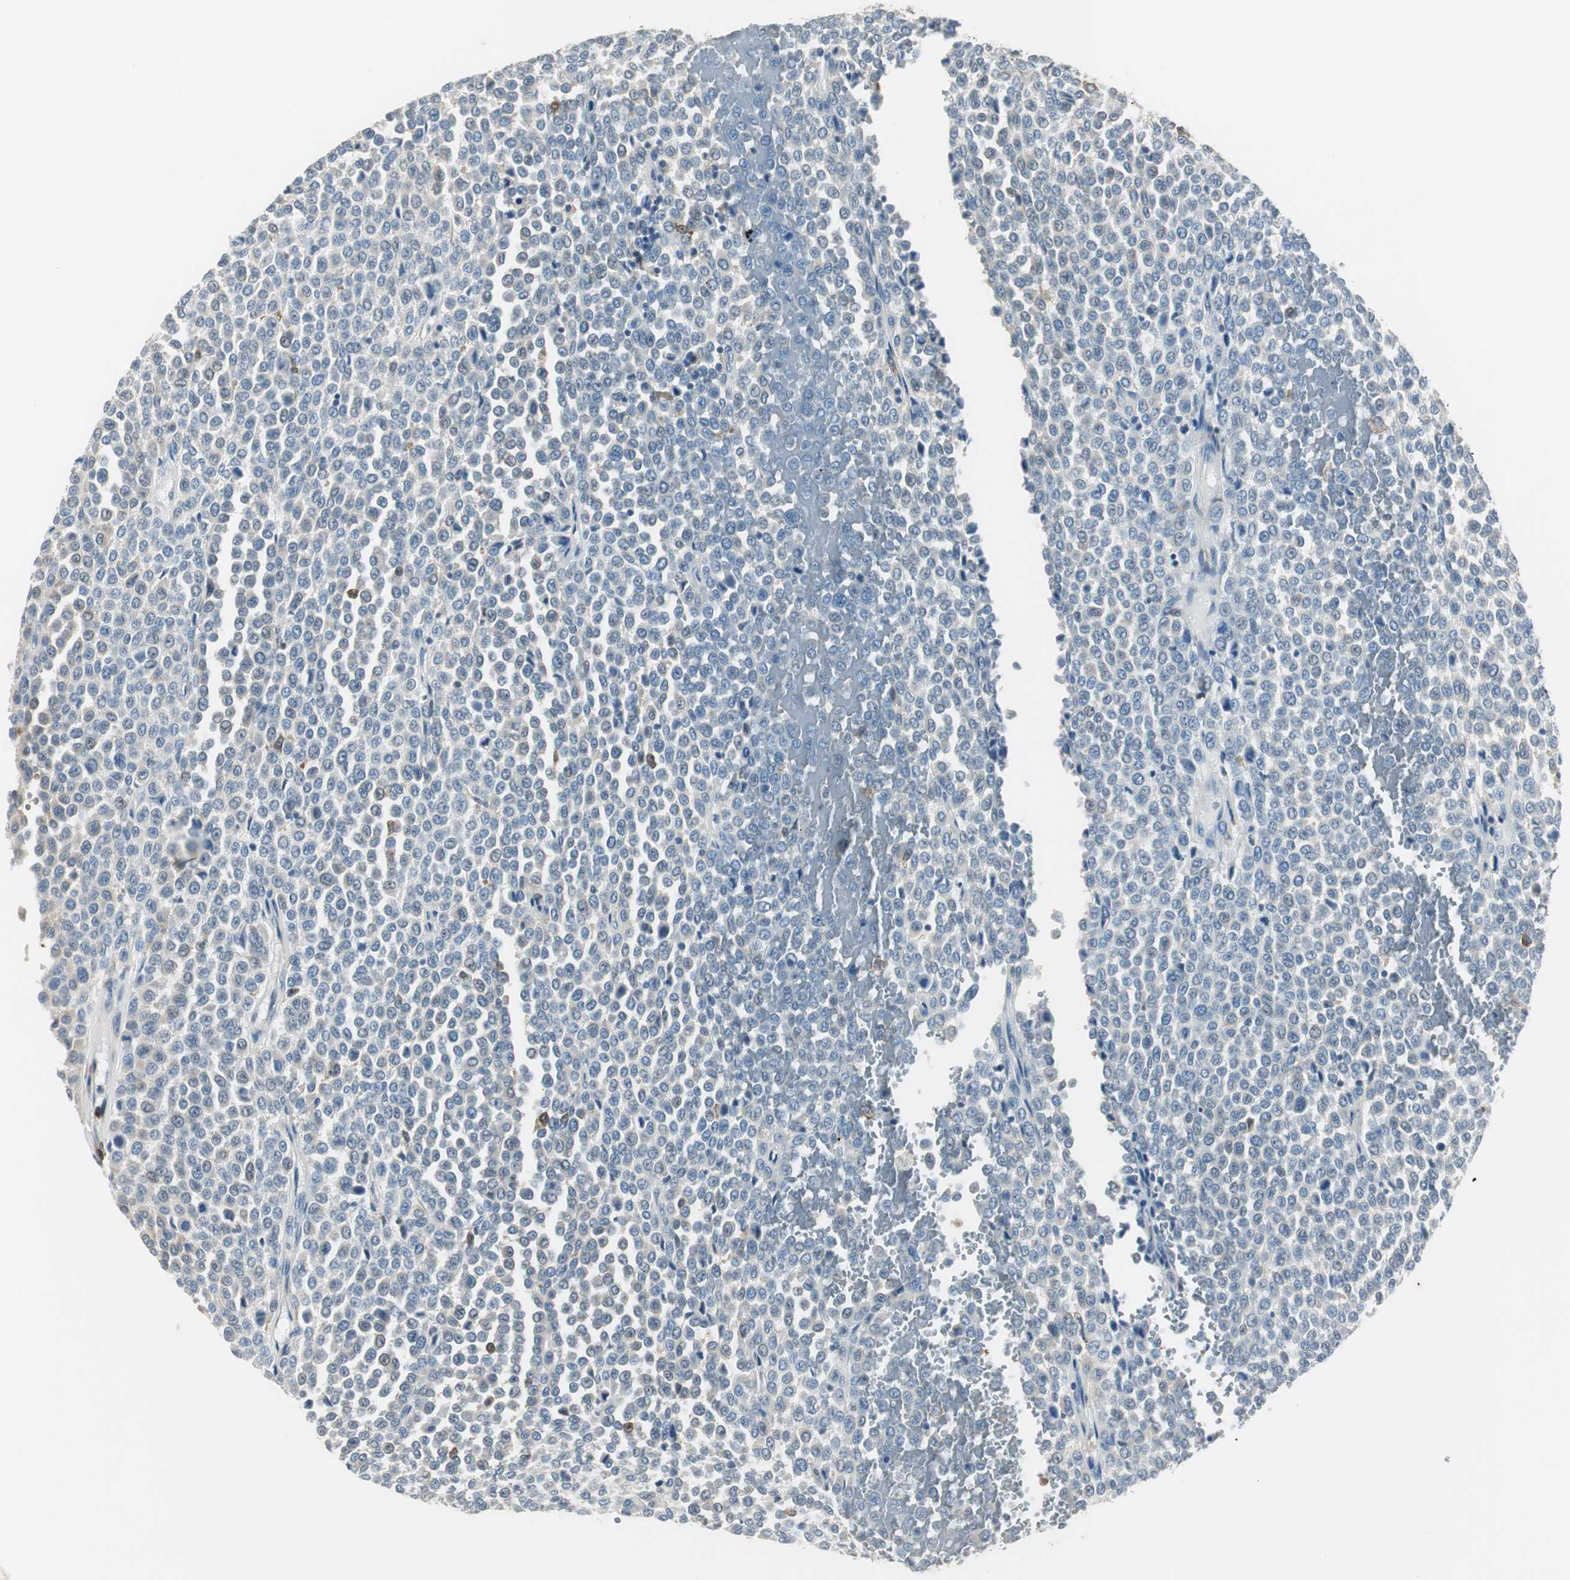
{"staining": {"intensity": "negative", "quantity": "none", "location": "none"}, "tissue": "melanoma", "cell_type": "Tumor cells", "image_type": "cancer", "snomed": [{"axis": "morphology", "description": "Malignant melanoma, Metastatic site"}, {"axis": "topography", "description": "Pancreas"}], "caption": "This is a micrograph of immunohistochemistry (IHC) staining of melanoma, which shows no staining in tumor cells. (Brightfield microscopy of DAB (3,3'-diaminobenzidine) immunohistochemistry at high magnification).", "gene": "MSTO1", "patient": {"sex": "female", "age": 30}}